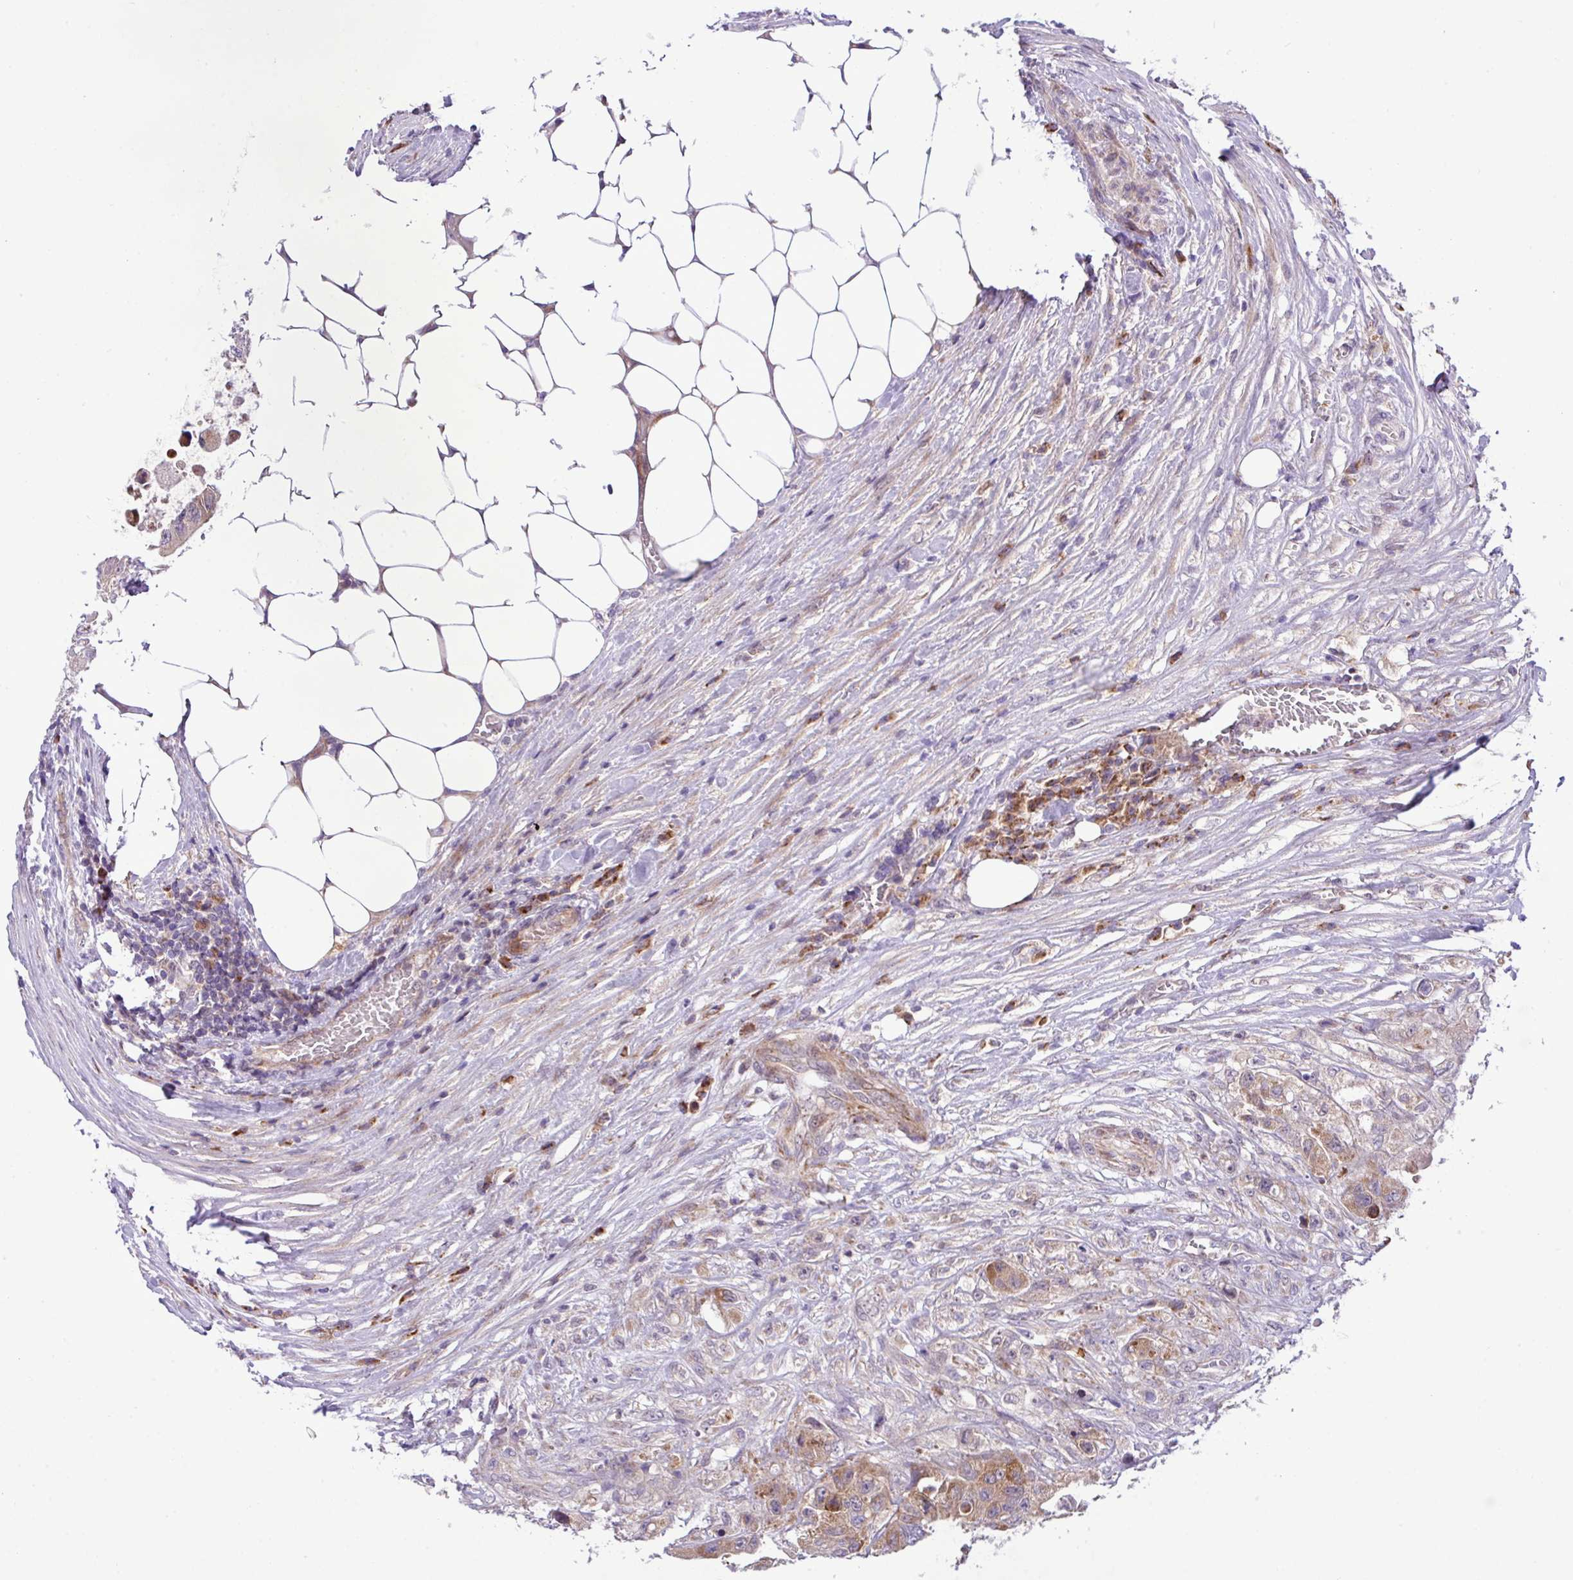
{"staining": {"intensity": "moderate", "quantity": ">75%", "location": "cytoplasmic/membranous"}, "tissue": "colorectal cancer", "cell_type": "Tumor cells", "image_type": "cancer", "snomed": [{"axis": "morphology", "description": "Adenocarcinoma, NOS"}, {"axis": "topography", "description": "Colon"}], "caption": "Adenocarcinoma (colorectal) stained with DAB IHC exhibits medium levels of moderate cytoplasmic/membranous positivity in approximately >75% of tumor cells.", "gene": "B3GNT9", "patient": {"sex": "female", "age": 46}}